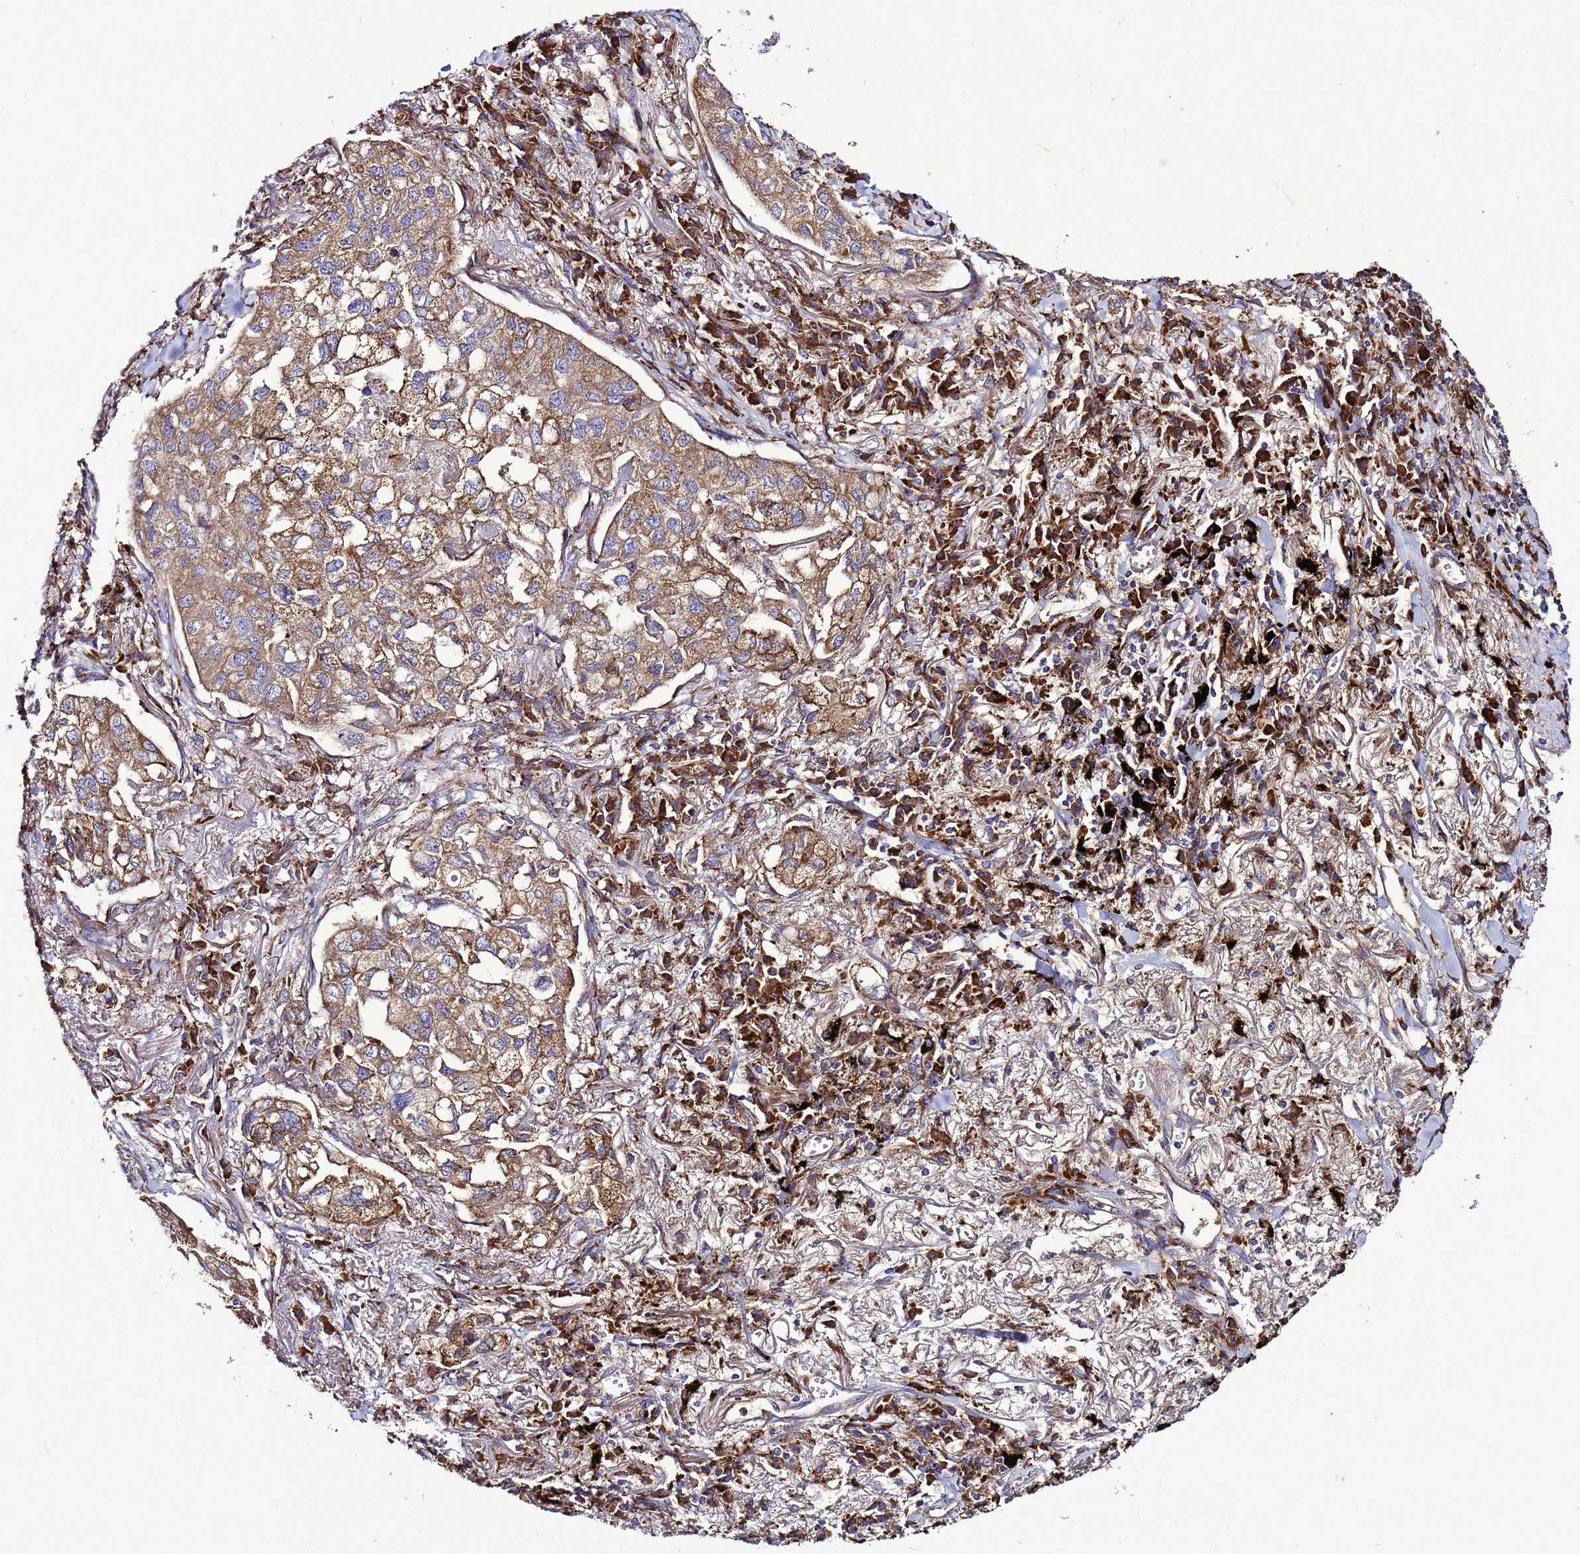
{"staining": {"intensity": "moderate", "quantity": ">75%", "location": "cytoplasmic/membranous"}, "tissue": "lung cancer", "cell_type": "Tumor cells", "image_type": "cancer", "snomed": [{"axis": "morphology", "description": "Adenocarcinoma, NOS"}, {"axis": "topography", "description": "Lung"}], "caption": "Protein positivity by IHC reveals moderate cytoplasmic/membranous staining in about >75% of tumor cells in lung adenocarcinoma.", "gene": "ANTKMT", "patient": {"sex": "male", "age": 65}}